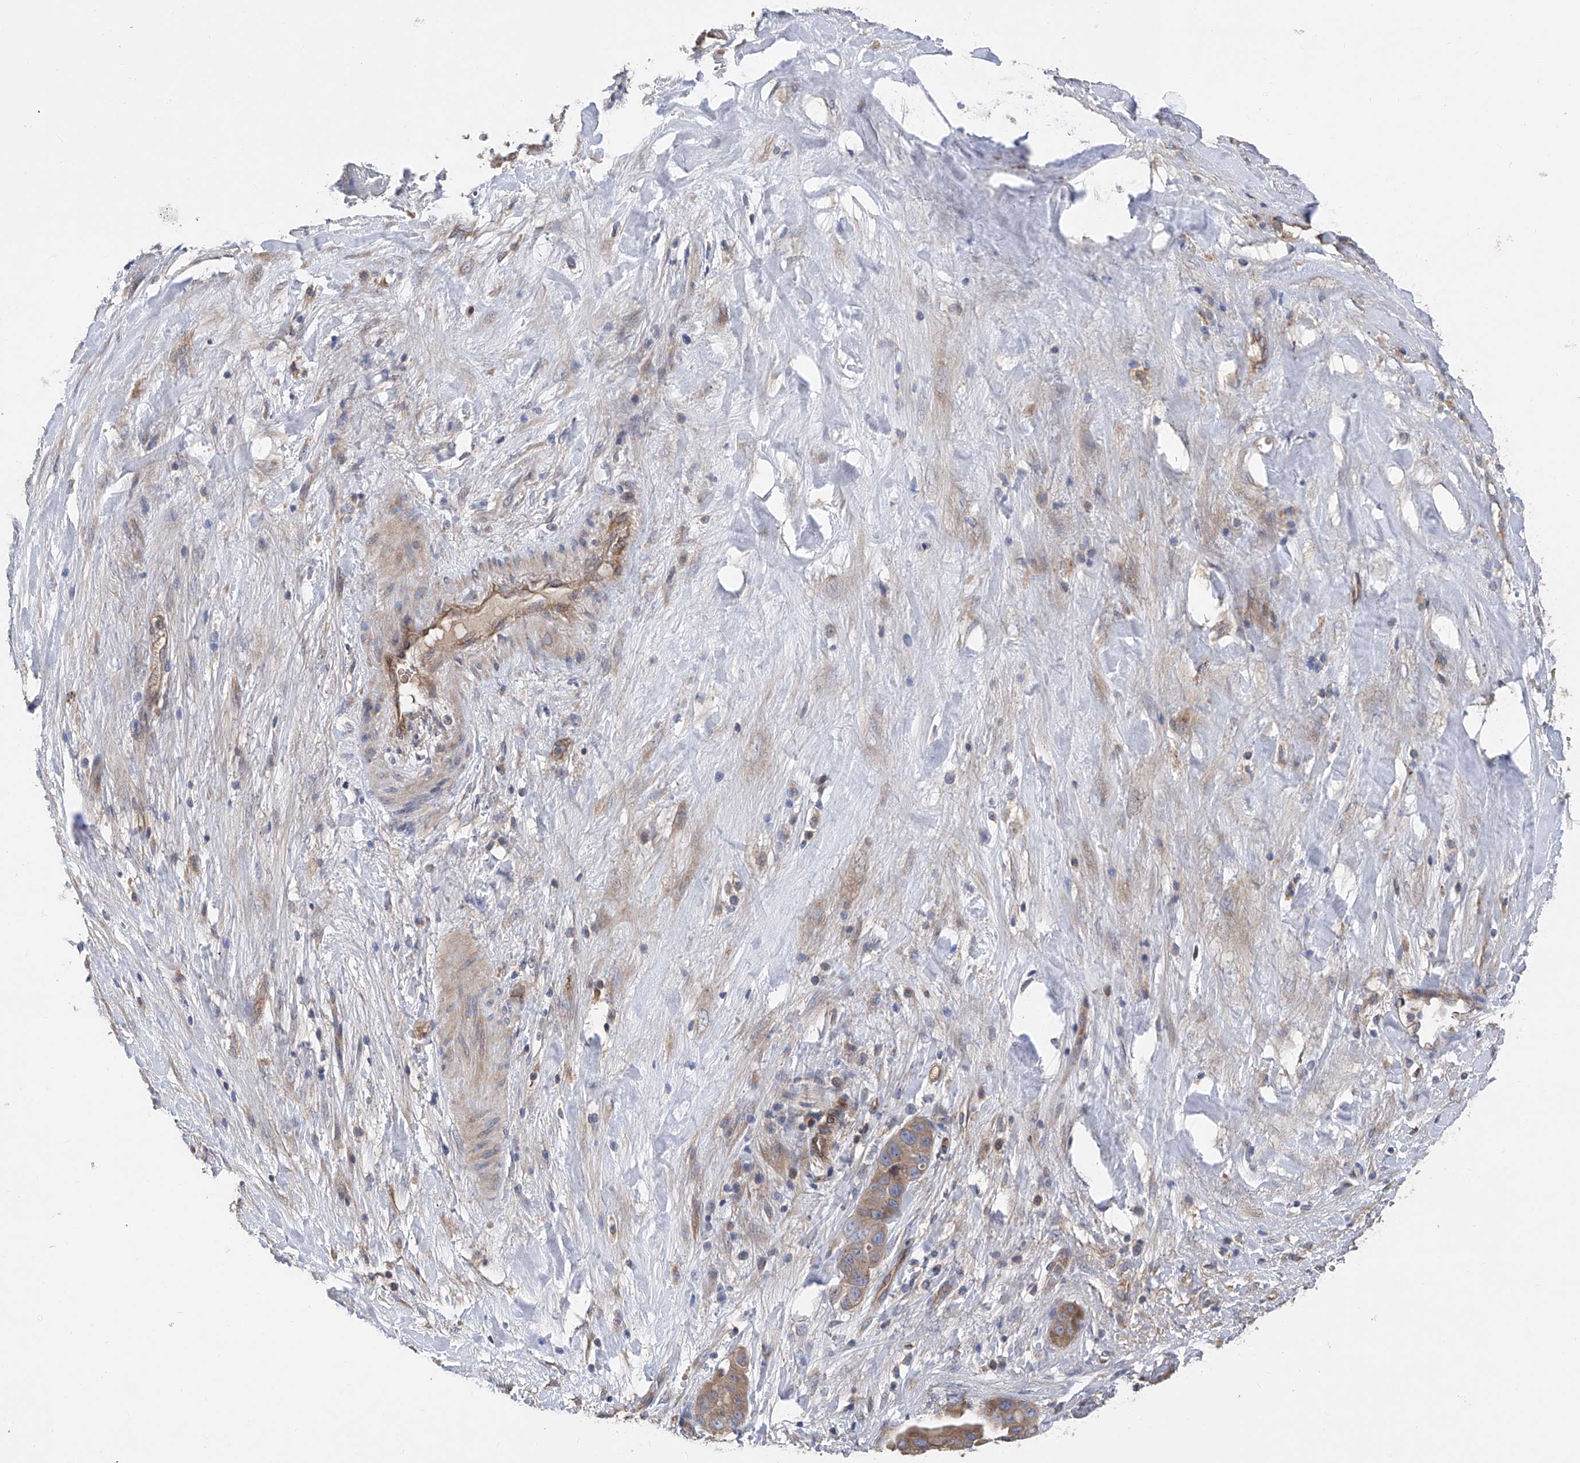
{"staining": {"intensity": "moderate", "quantity": ">75%", "location": "cytoplasmic/membranous"}, "tissue": "liver cancer", "cell_type": "Tumor cells", "image_type": "cancer", "snomed": [{"axis": "morphology", "description": "Cholangiocarcinoma"}, {"axis": "topography", "description": "Liver"}], "caption": "Immunohistochemistry photomicrograph of human cholangiocarcinoma (liver) stained for a protein (brown), which demonstrates medium levels of moderate cytoplasmic/membranous positivity in approximately >75% of tumor cells.", "gene": "PTK2", "patient": {"sex": "female", "age": 52}}